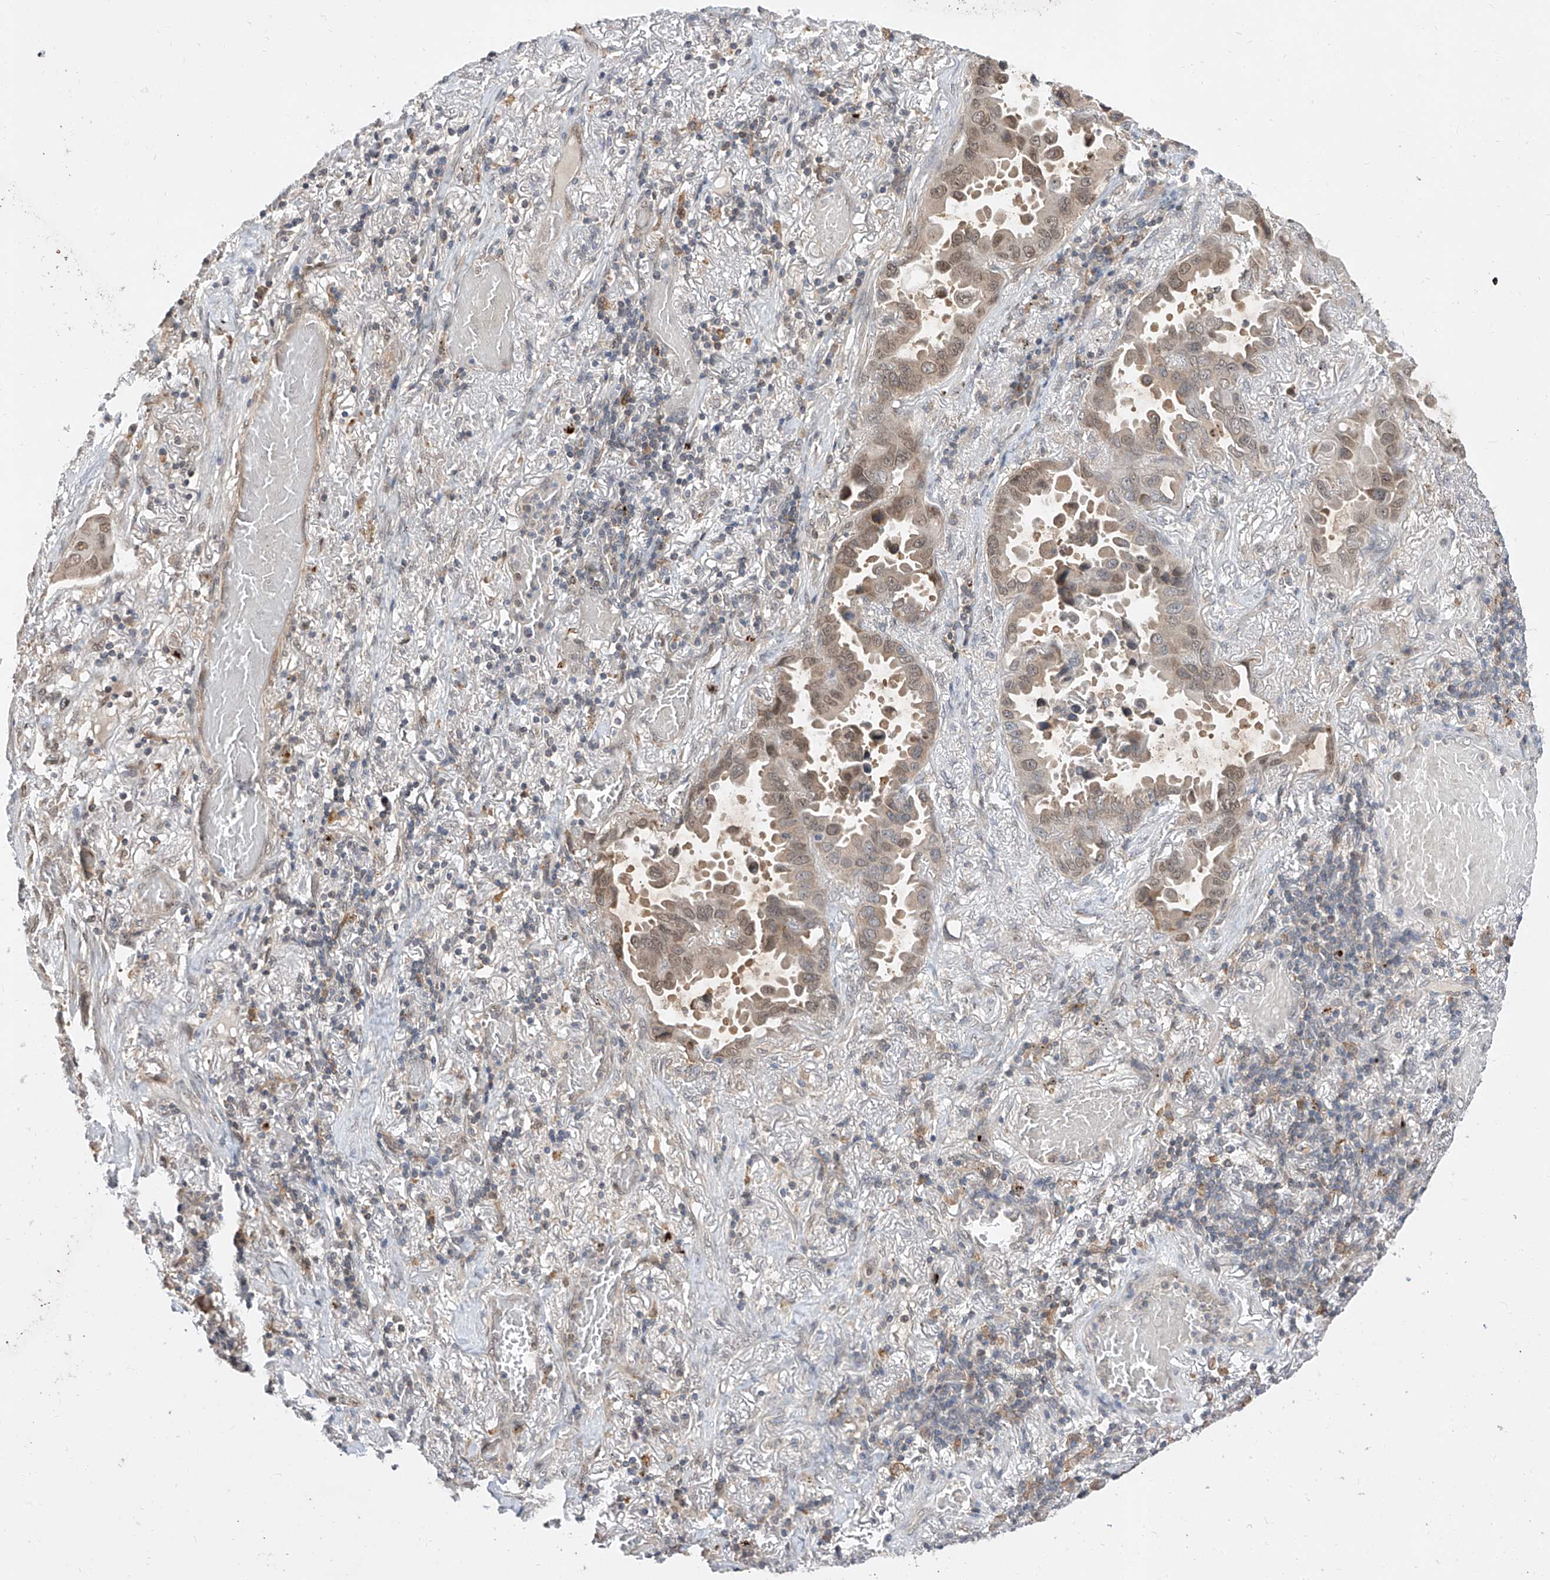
{"staining": {"intensity": "weak", "quantity": "25%-75%", "location": "cytoplasmic/membranous,nuclear"}, "tissue": "lung cancer", "cell_type": "Tumor cells", "image_type": "cancer", "snomed": [{"axis": "morphology", "description": "Adenocarcinoma, NOS"}, {"axis": "topography", "description": "Lung"}], "caption": "The micrograph shows staining of lung cancer (adenocarcinoma), revealing weak cytoplasmic/membranous and nuclear protein staining (brown color) within tumor cells.", "gene": "DIRAS3", "patient": {"sex": "male", "age": 64}}